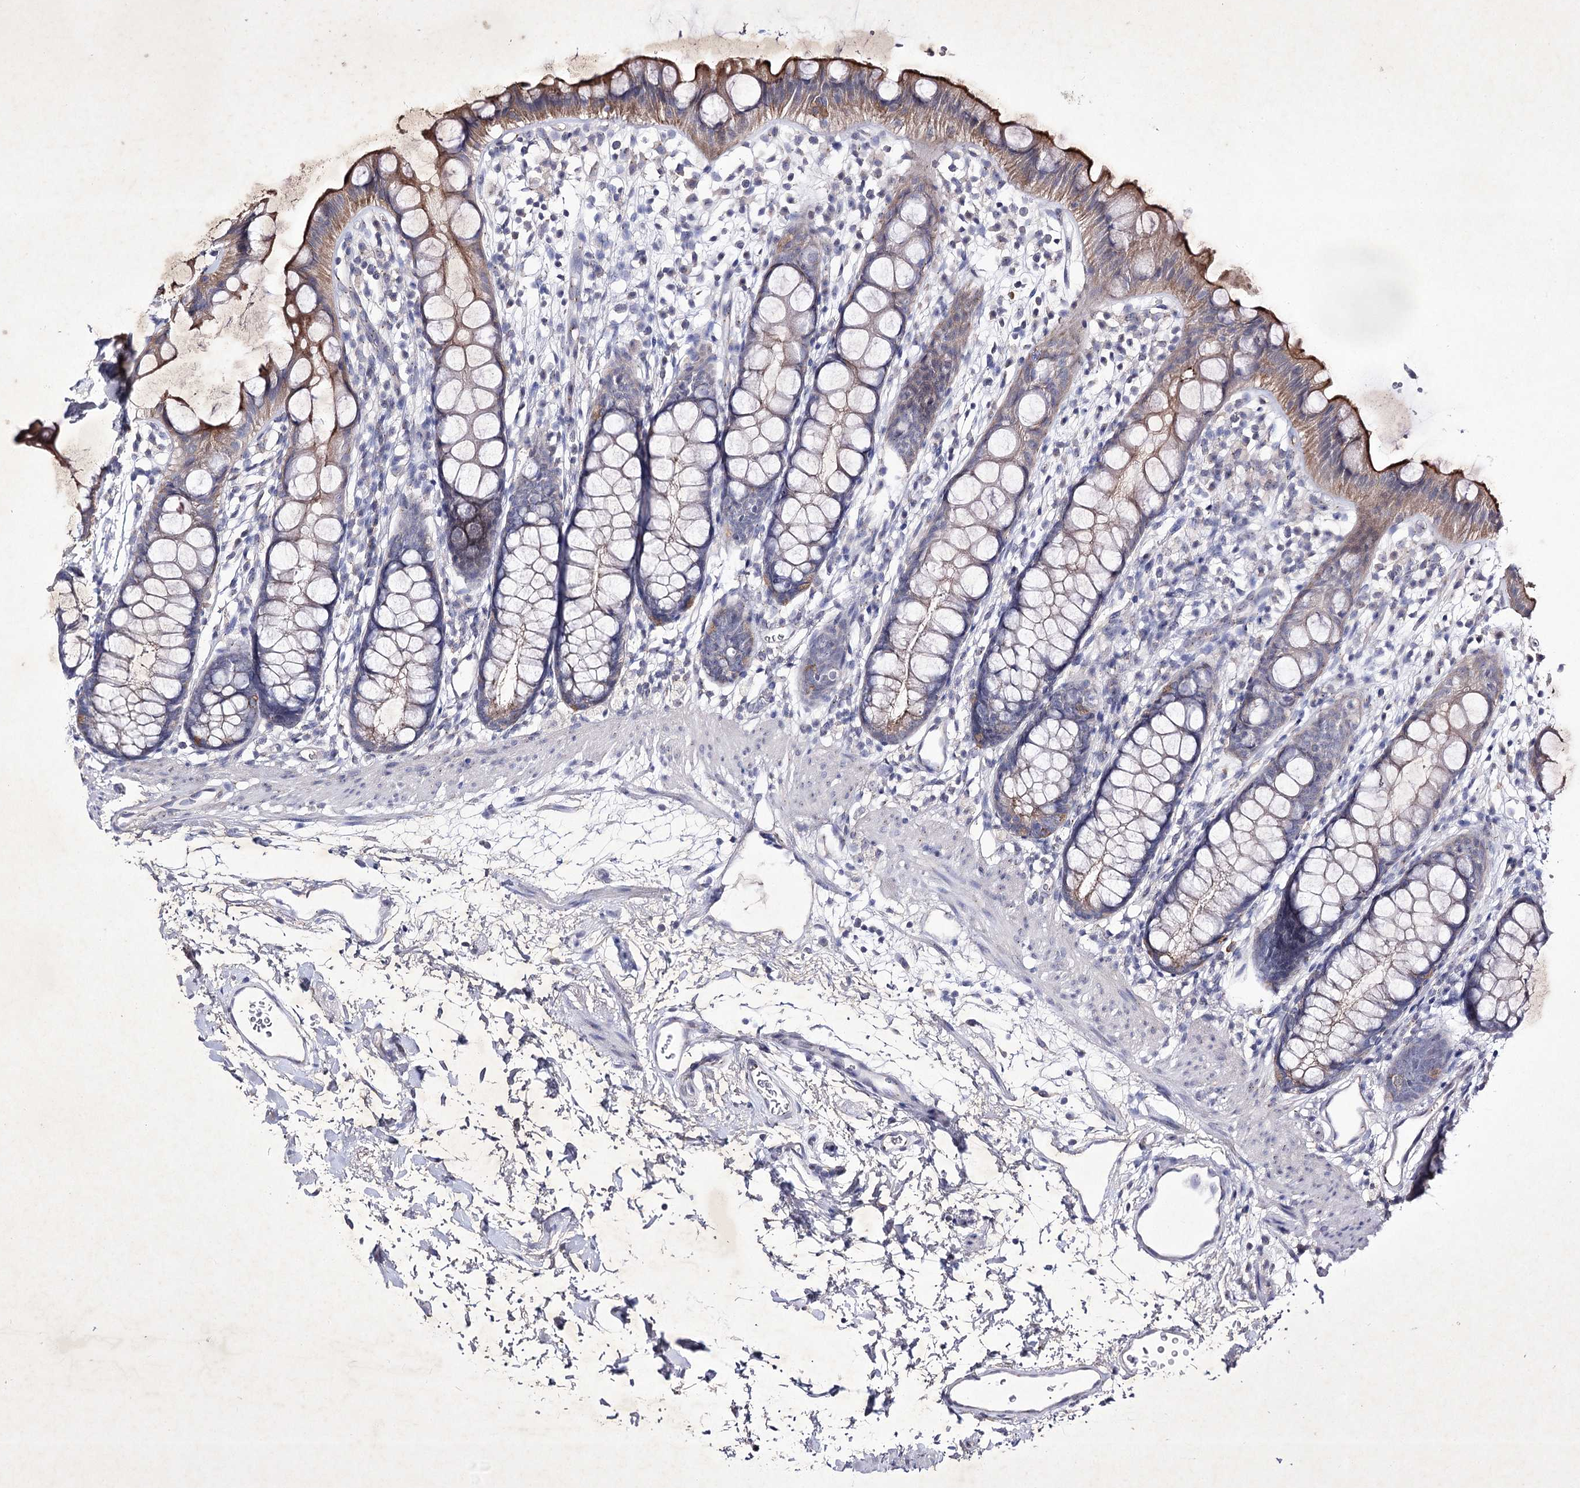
{"staining": {"intensity": "moderate", "quantity": "25%-75%", "location": "cytoplasmic/membranous"}, "tissue": "rectum", "cell_type": "Glandular cells", "image_type": "normal", "snomed": [{"axis": "morphology", "description": "Normal tissue, NOS"}, {"axis": "topography", "description": "Rectum"}], "caption": "IHC staining of benign rectum, which reveals medium levels of moderate cytoplasmic/membranous positivity in approximately 25%-75% of glandular cells indicating moderate cytoplasmic/membranous protein positivity. The staining was performed using DAB (3,3'-diaminobenzidine) (brown) for protein detection and nuclei were counterstained in hematoxylin (blue).", "gene": "COX15", "patient": {"sex": "female", "age": 65}}